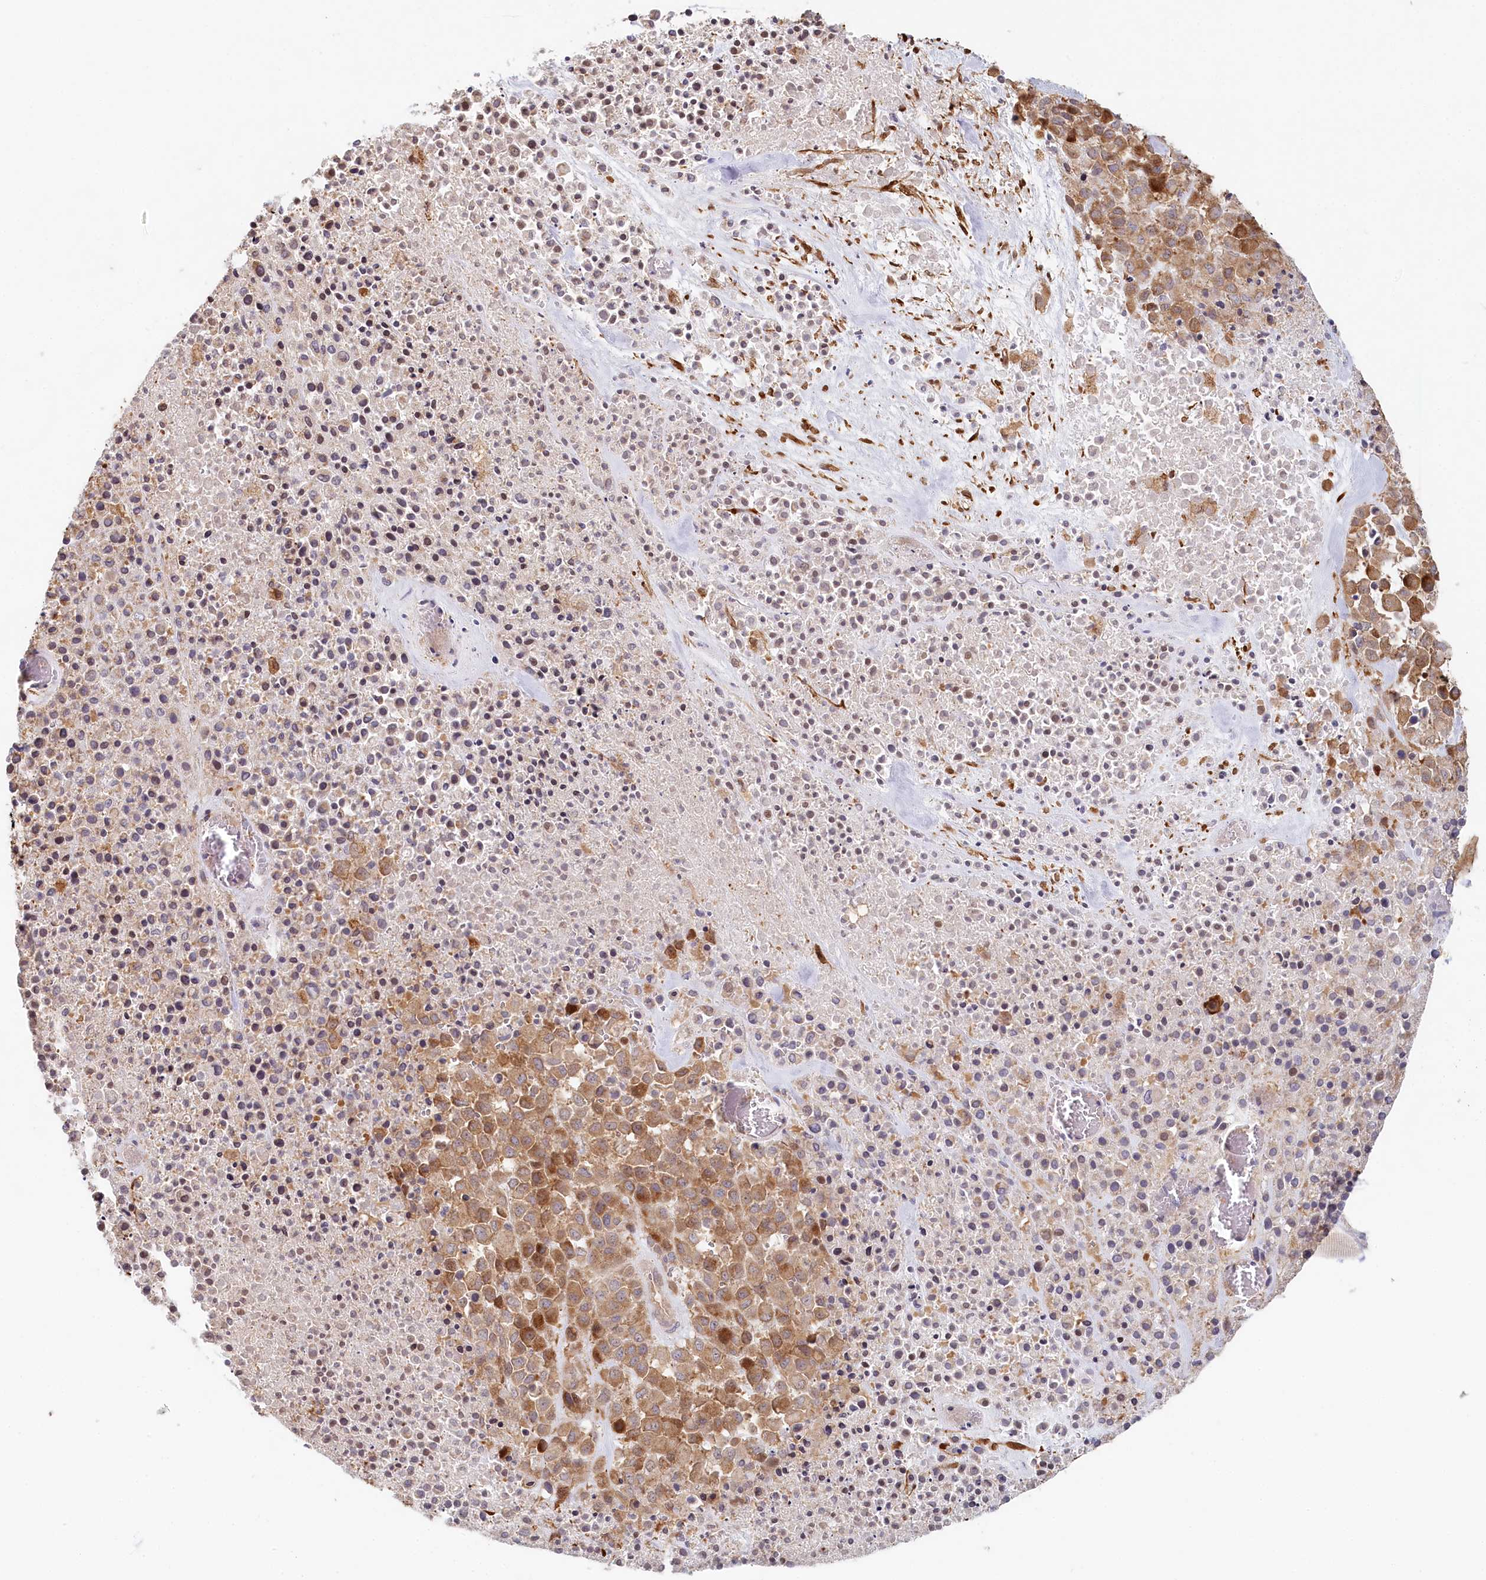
{"staining": {"intensity": "moderate", "quantity": ">75%", "location": "cytoplasmic/membranous"}, "tissue": "melanoma", "cell_type": "Tumor cells", "image_type": "cancer", "snomed": [{"axis": "morphology", "description": "Malignant melanoma, Metastatic site"}, {"axis": "topography", "description": "Skin"}], "caption": "Immunohistochemical staining of melanoma demonstrates medium levels of moderate cytoplasmic/membranous protein staining in approximately >75% of tumor cells.", "gene": "HAL", "patient": {"sex": "female", "age": 81}}